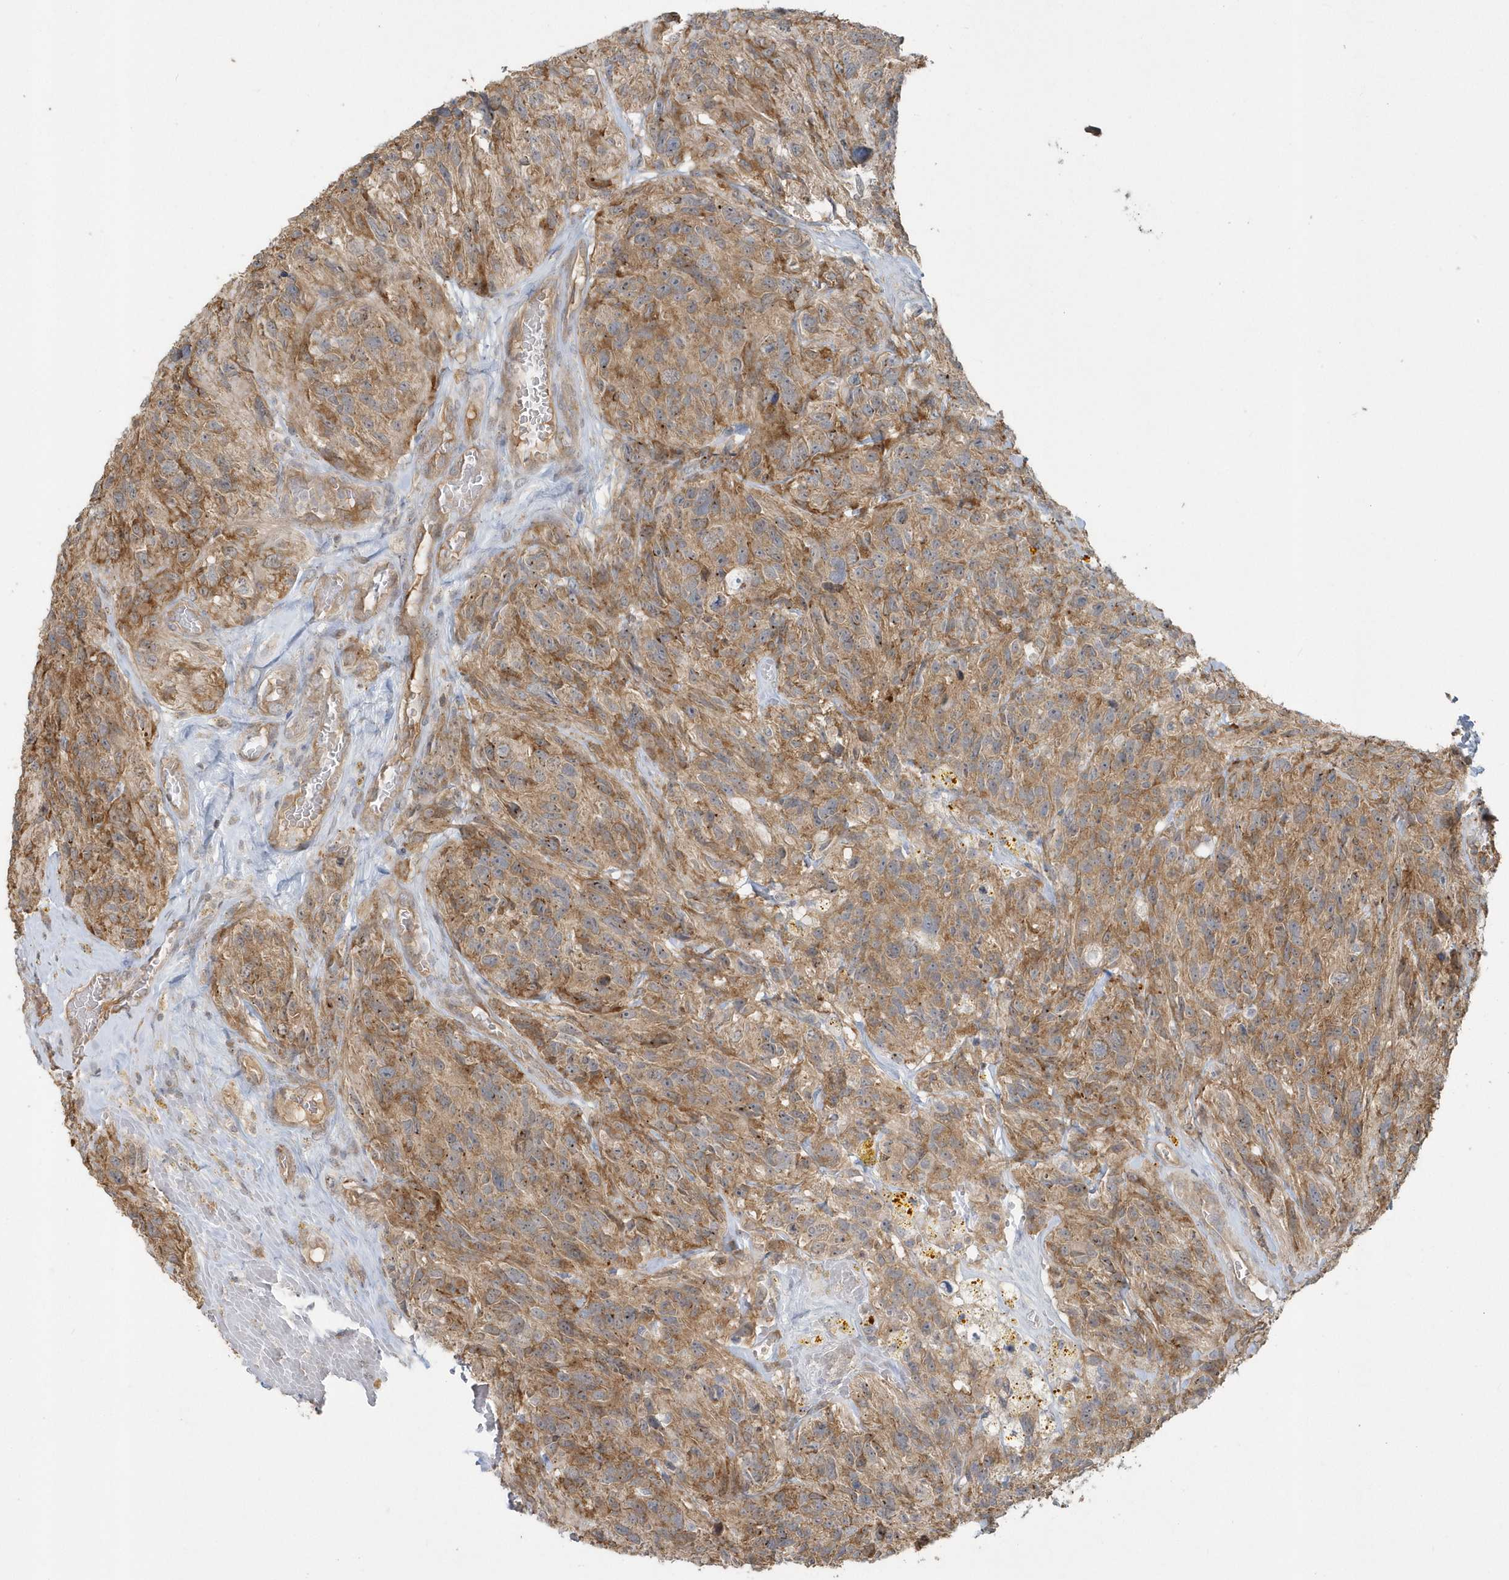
{"staining": {"intensity": "moderate", "quantity": ">75%", "location": "cytoplasmic/membranous"}, "tissue": "glioma", "cell_type": "Tumor cells", "image_type": "cancer", "snomed": [{"axis": "morphology", "description": "Glioma, malignant, High grade"}, {"axis": "topography", "description": "Brain"}], "caption": "DAB immunohistochemical staining of malignant glioma (high-grade) demonstrates moderate cytoplasmic/membranous protein expression in approximately >75% of tumor cells.", "gene": "STIM2", "patient": {"sex": "male", "age": 69}}